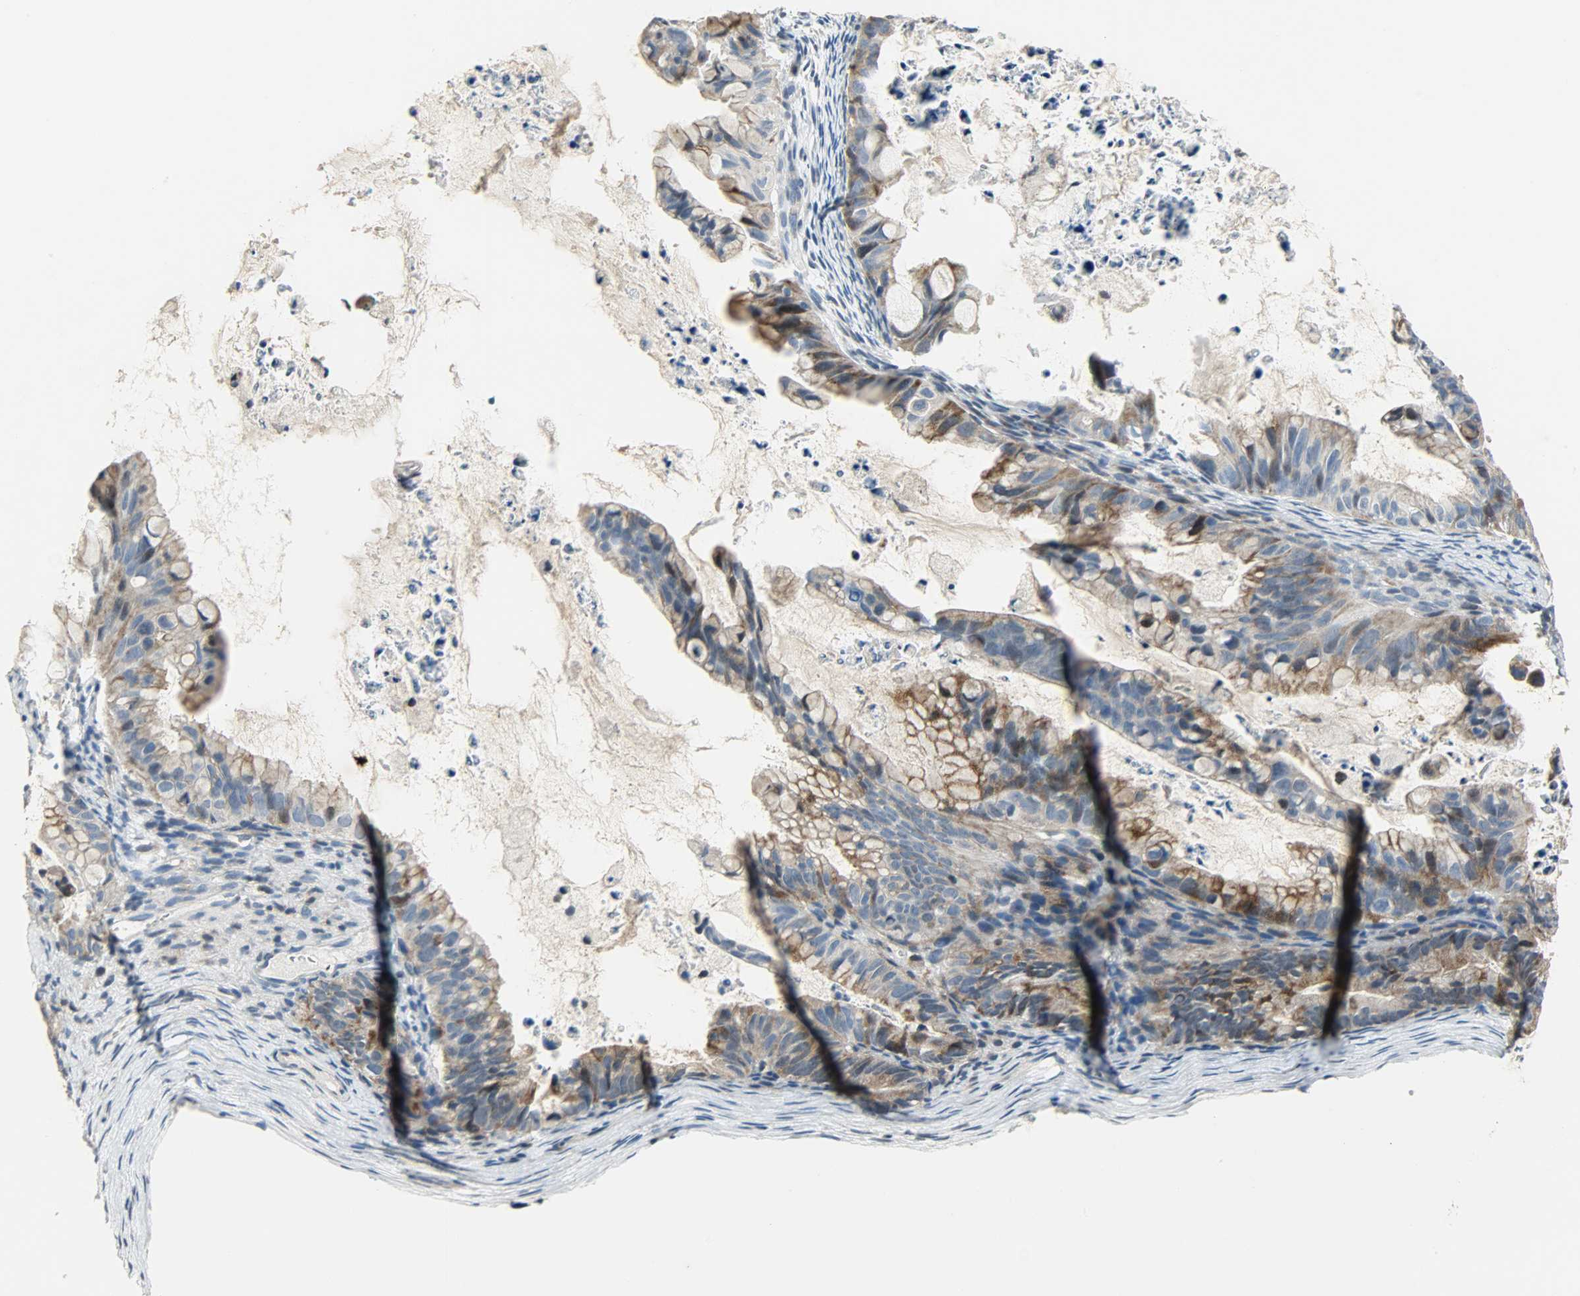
{"staining": {"intensity": "moderate", "quantity": ">75%", "location": "cytoplasmic/membranous"}, "tissue": "ovarian cancer", "cell_type": "Tumor cells", "image_type": "cancer", "snomed": [{"axis": "morphology", "description": "Cystadenocarcinoma, mucinous, NOS"}, {"axis": "topography", "description": "Ovary"}], "caption": "IHC micrograph of human mucinous cystadenocarcinoma (ovarian) stained for a protein (brown), which demonstrates medium levels of moderate cytoplasmic/membranous expression in about >75% of tumor cells.", "gene": "PPP1R1B", "patient": {"sex": "female", "age": 36}}